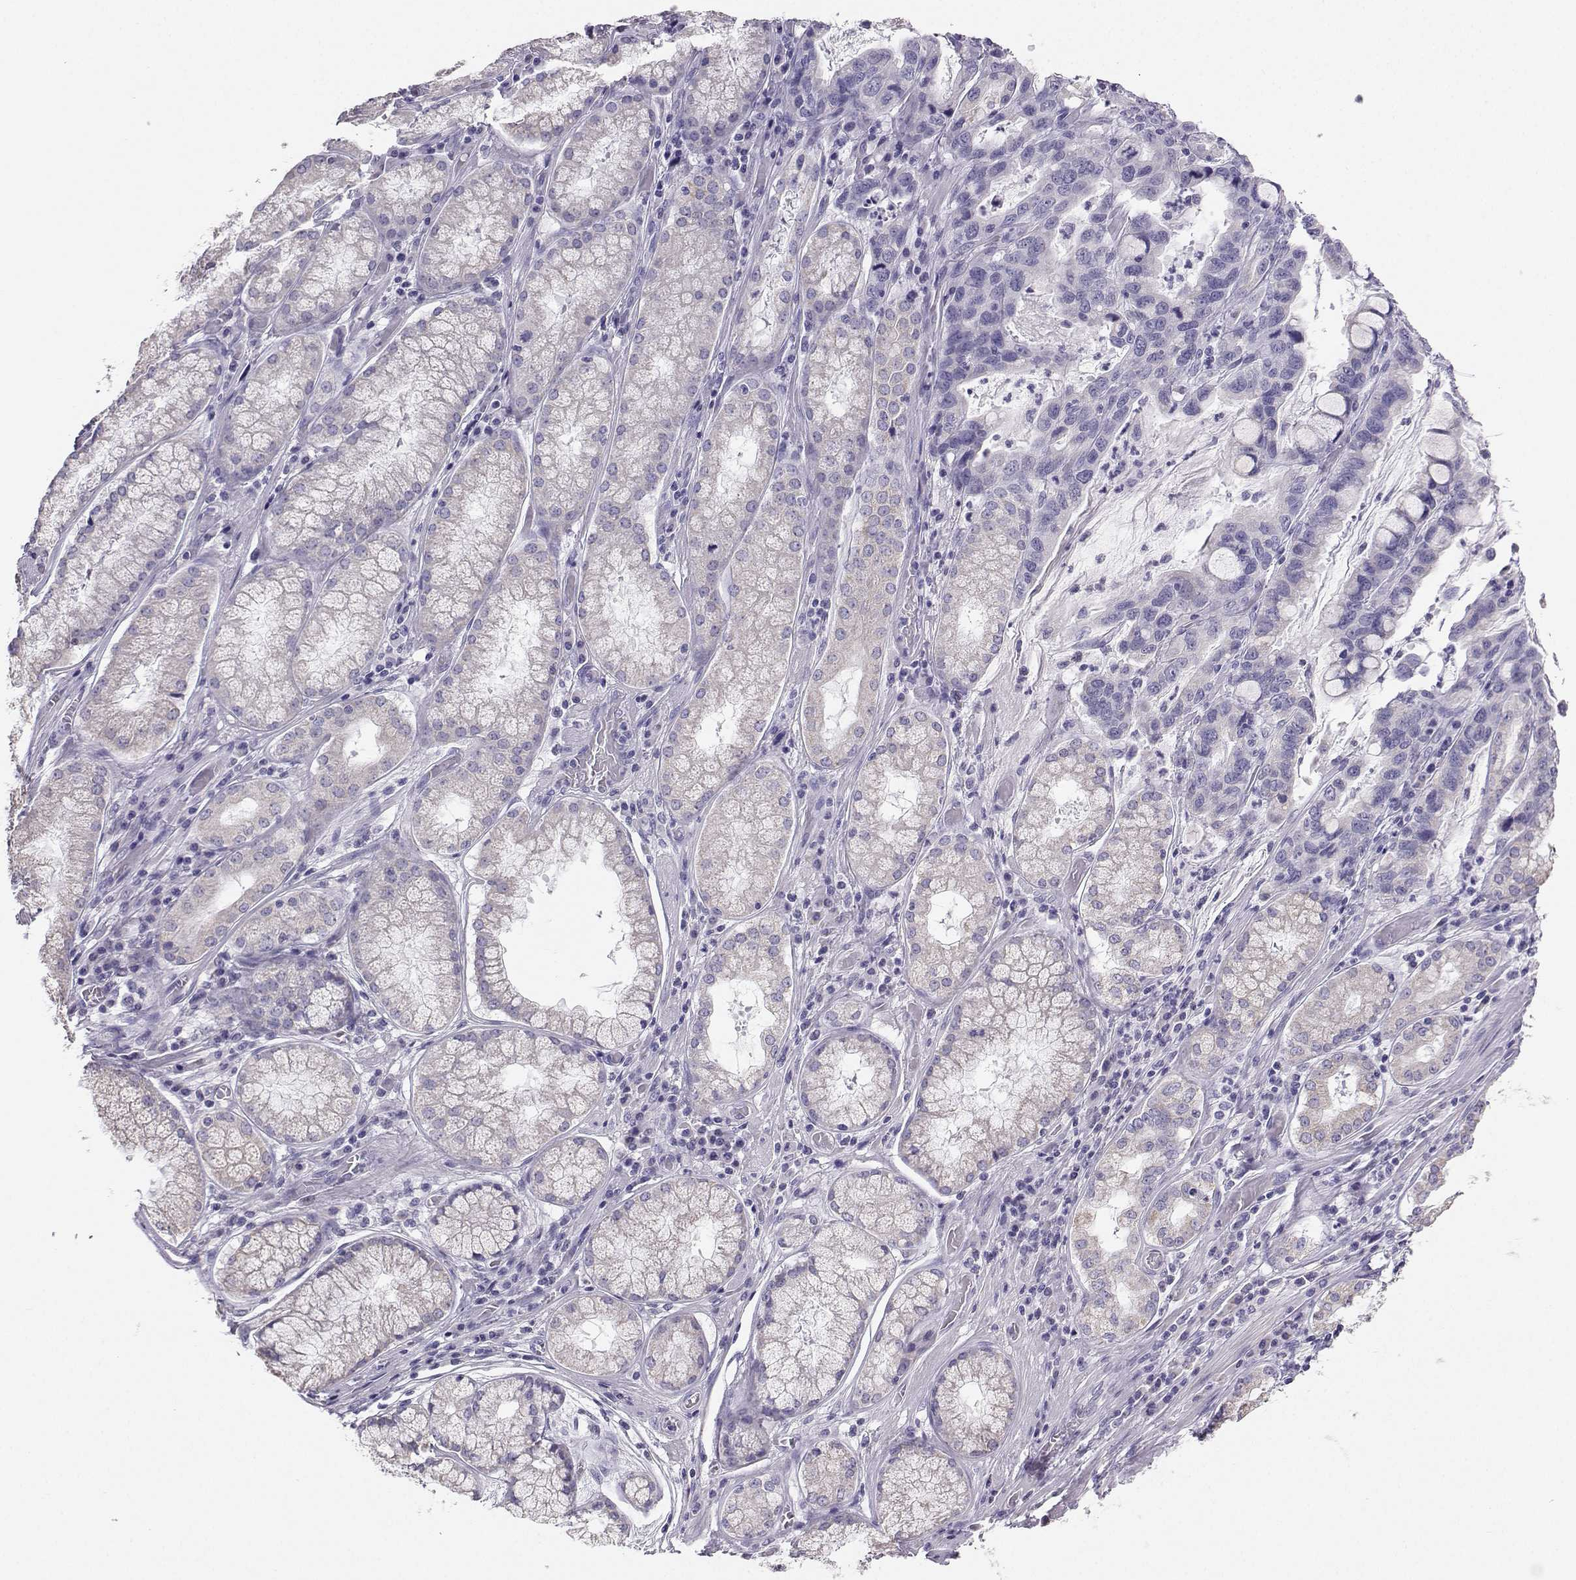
{"staining": {"intensity": "negative", "quantity": "none", "location": "none"}, "tissue": "stomach cancer", "cell_type": "Tumor cells", "image_type": "cancer", "snomed": [{"axis": "morphology", "description": "Adenocarcinoma, NOS"}, {"axis": "topography", "description": "Stomach, lower"}], "caption": "Immunohistochemistry (IHC) photomicrograph of human stomach adenocarcinoma stained for a protein (brown), which exhibits no staining in tumor cells. The staining was performed using DAB (3,3'-diaminobenzidine) to visualize the protein expression in brown, while the nuclei were stained in blue with hematoxylin (Magnification: 20x).", "gene": "AVP", "patient": {"sex": "female", "age": 76}}